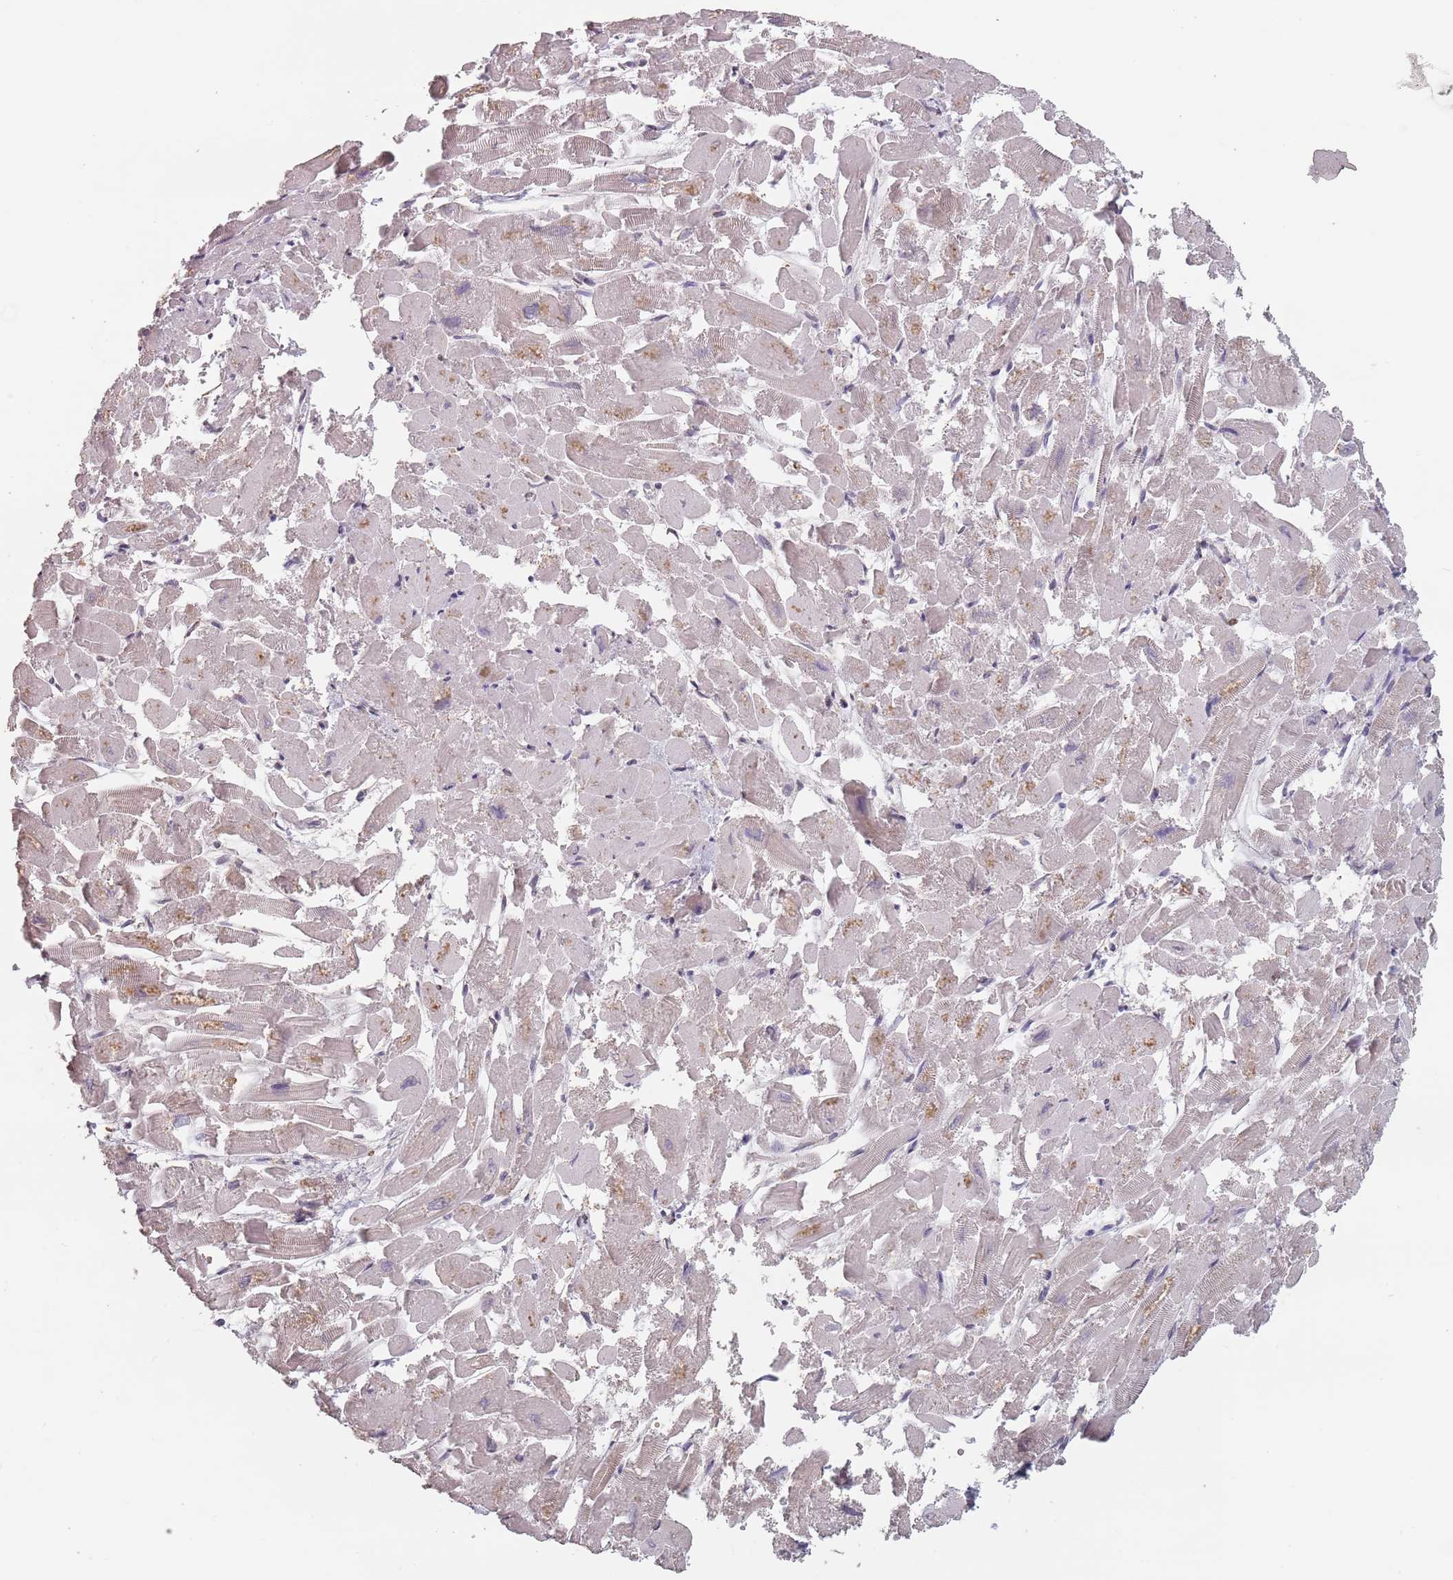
{"staining": {"intensity": "weak", "quantity": "<25%", "location": "cytoplasmic/membranous"}, "tissue": "heart muscle", "cell_type": "Cardiomyocytes", "image_type": "normal", "snomed": [{"axis": "morphology", "description": "Normal tissue, NOS"}, {"axis": "topography", "description": "Heart"}], "caption": "High power microscopy photomicrograph of an IHC micrograph of normal heart muscle, revealing no significant positivity in cardiomyocytes.", "gene": "RPS9", "patient": {"sex": "male", "age": 54}}